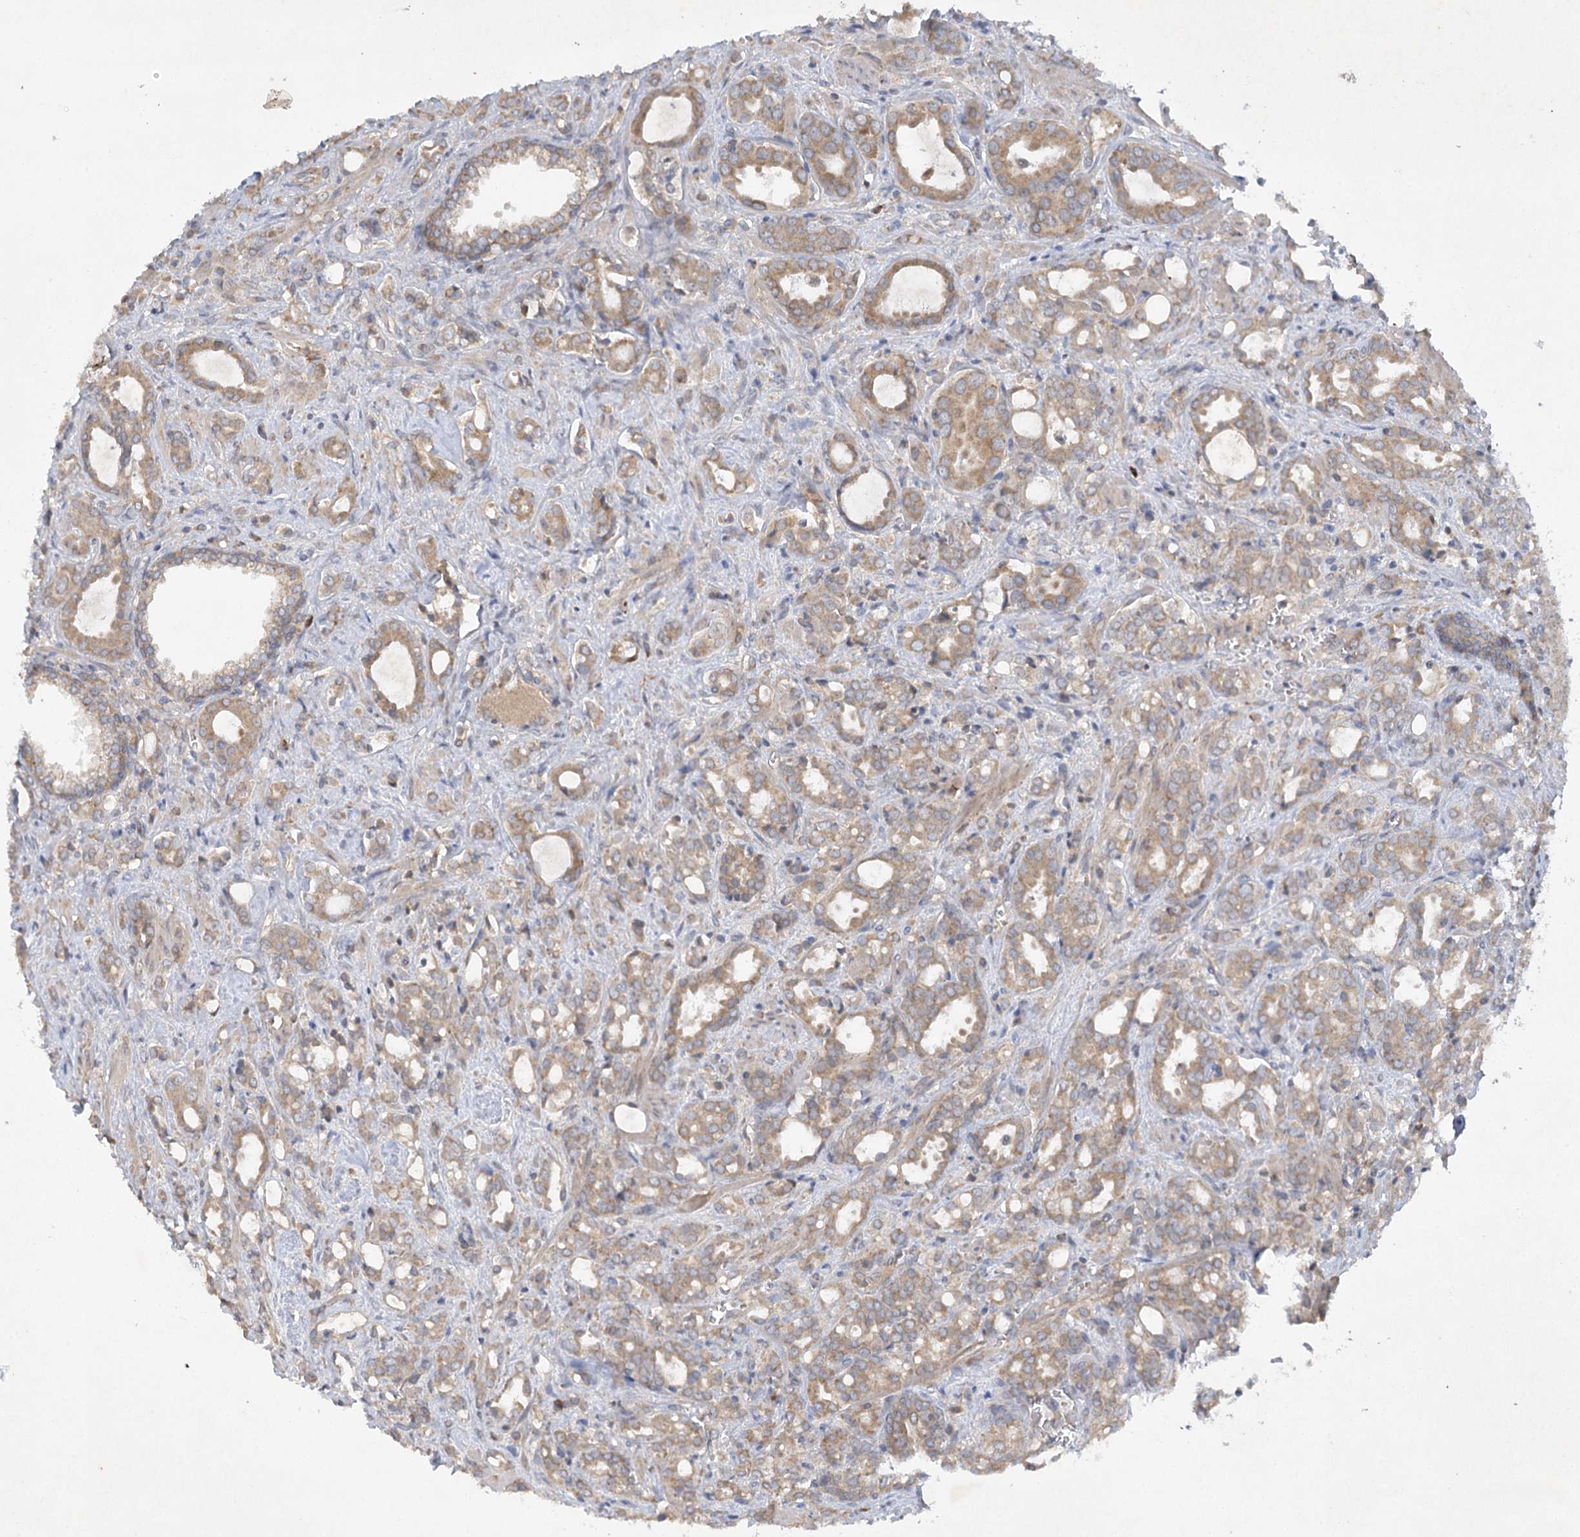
{"staining": {"intensity": "moderate", "quantity": ">75%", "location": "cytoplasmic/membranous"}, "tissue": "prostate cancer", "cell_type": "Tumor cells", "image_type": "cancer", "snomed": [{"axis": "morphology", "description": "Adenocarcinoma, High grade"}, {"axis": "topography", "description": "Prostate"}], "caption": "An image of human adenocarcinoma (high-grade) (prostate) stained for a protein shows moderate cytoplasmic/membranous brown staining in tumor cells.", "gene": "TRAF3IP1", "patient": {"sex": "male", "age": 72}}